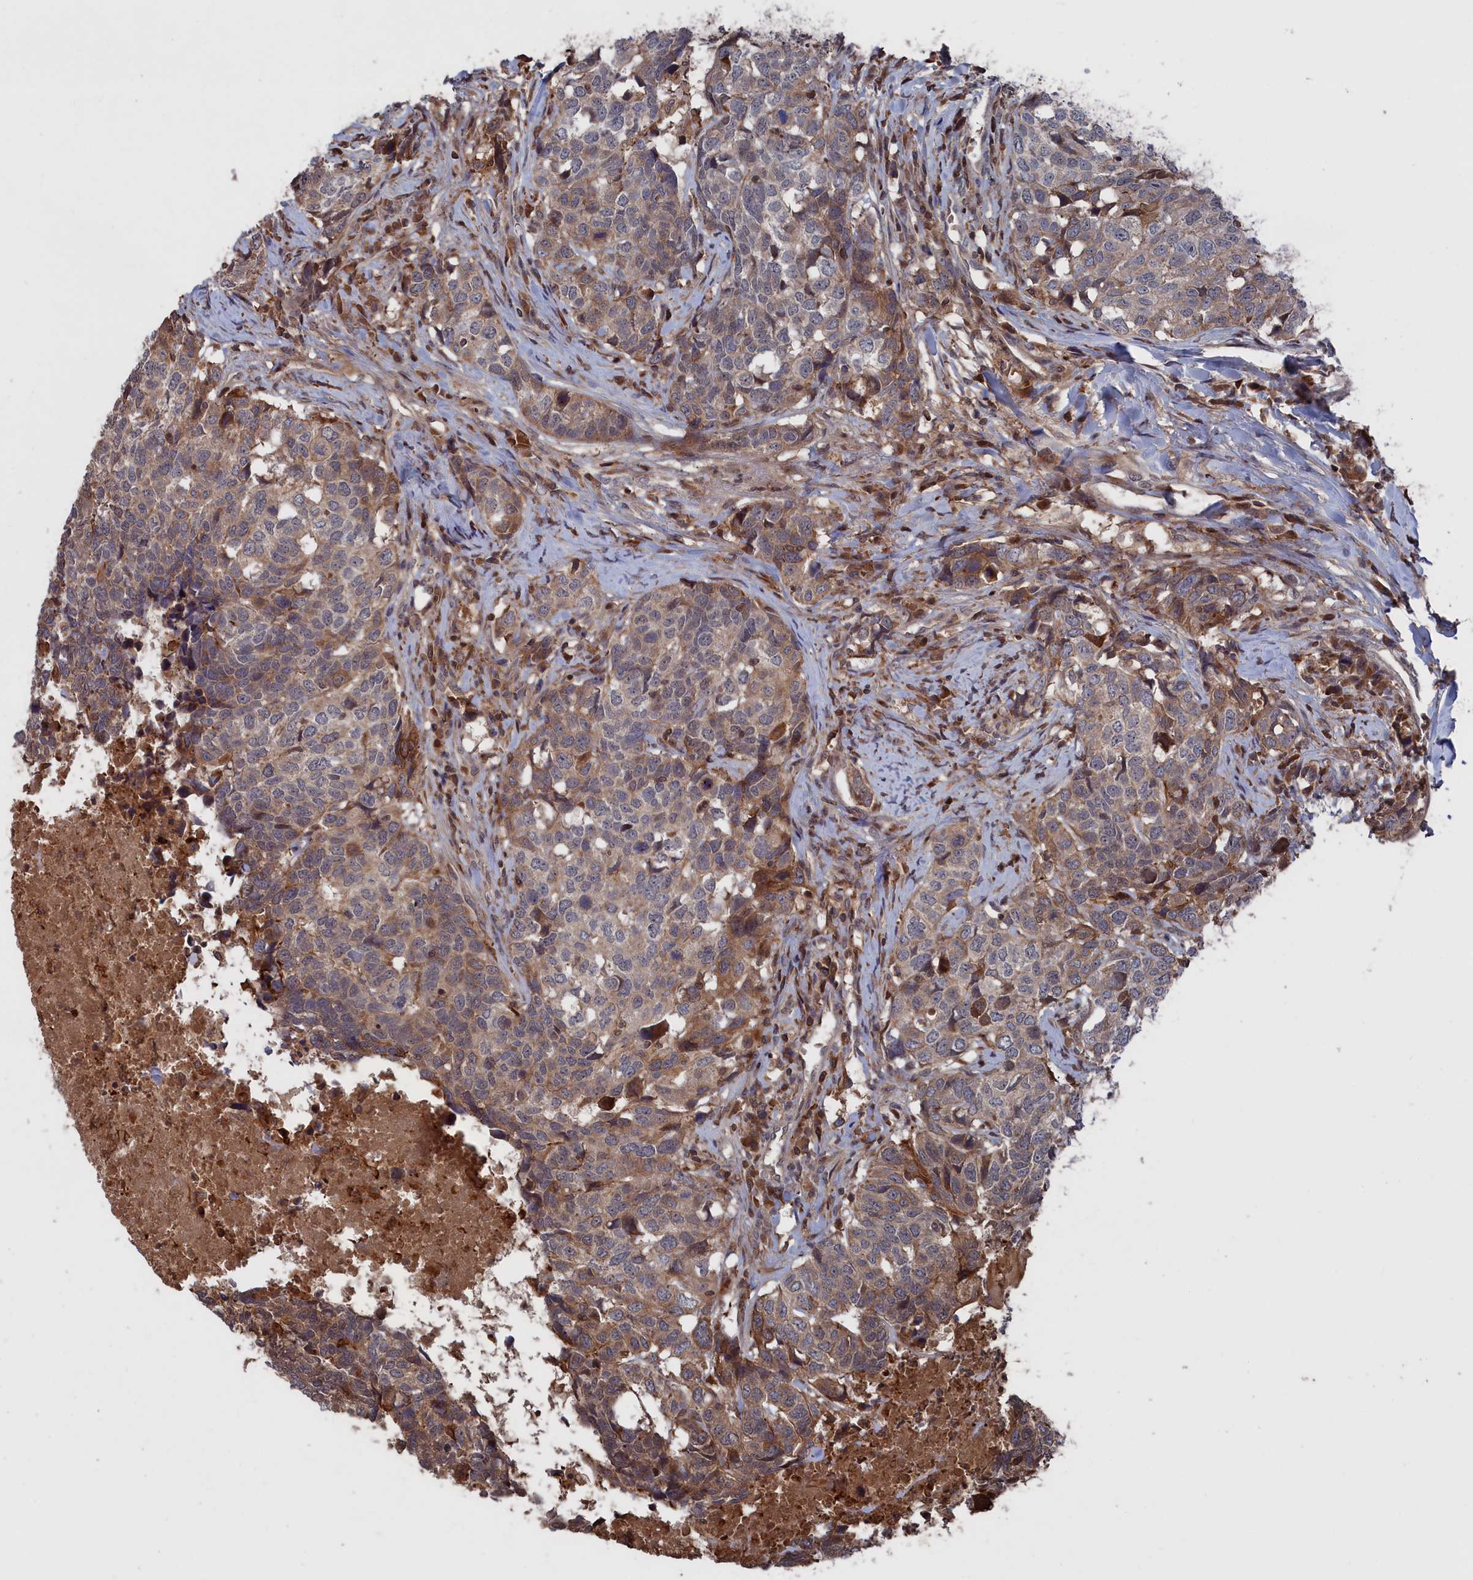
{"staining": {"intensity": "moderate", "quantity": "<25%", "location": "cytoplasmic/membranous"}, "tissue": "head and neck cancer", "cell_type": "Tumor cells", "image_type": "cancer", "snomed": [{"axis": "morphology", "description": "Squamous cell carcinoma, NOS"}, {"axis": "topography", "description": "Head-Neck"}], "caption": "Protein expression analysis of squamous cell carcinoma (head and neck) reveals moderate cytoplasmic/membranous staining in approximately <25% of tumor cells. The staining was performed using DAB (3,3'-diaminobenzidine), with brown indicating positive protein expression. Nuclei are stained blue with hematoxylin.", "gene": "PLA2G15", "patient": {"sex": "male", "age": 66}}